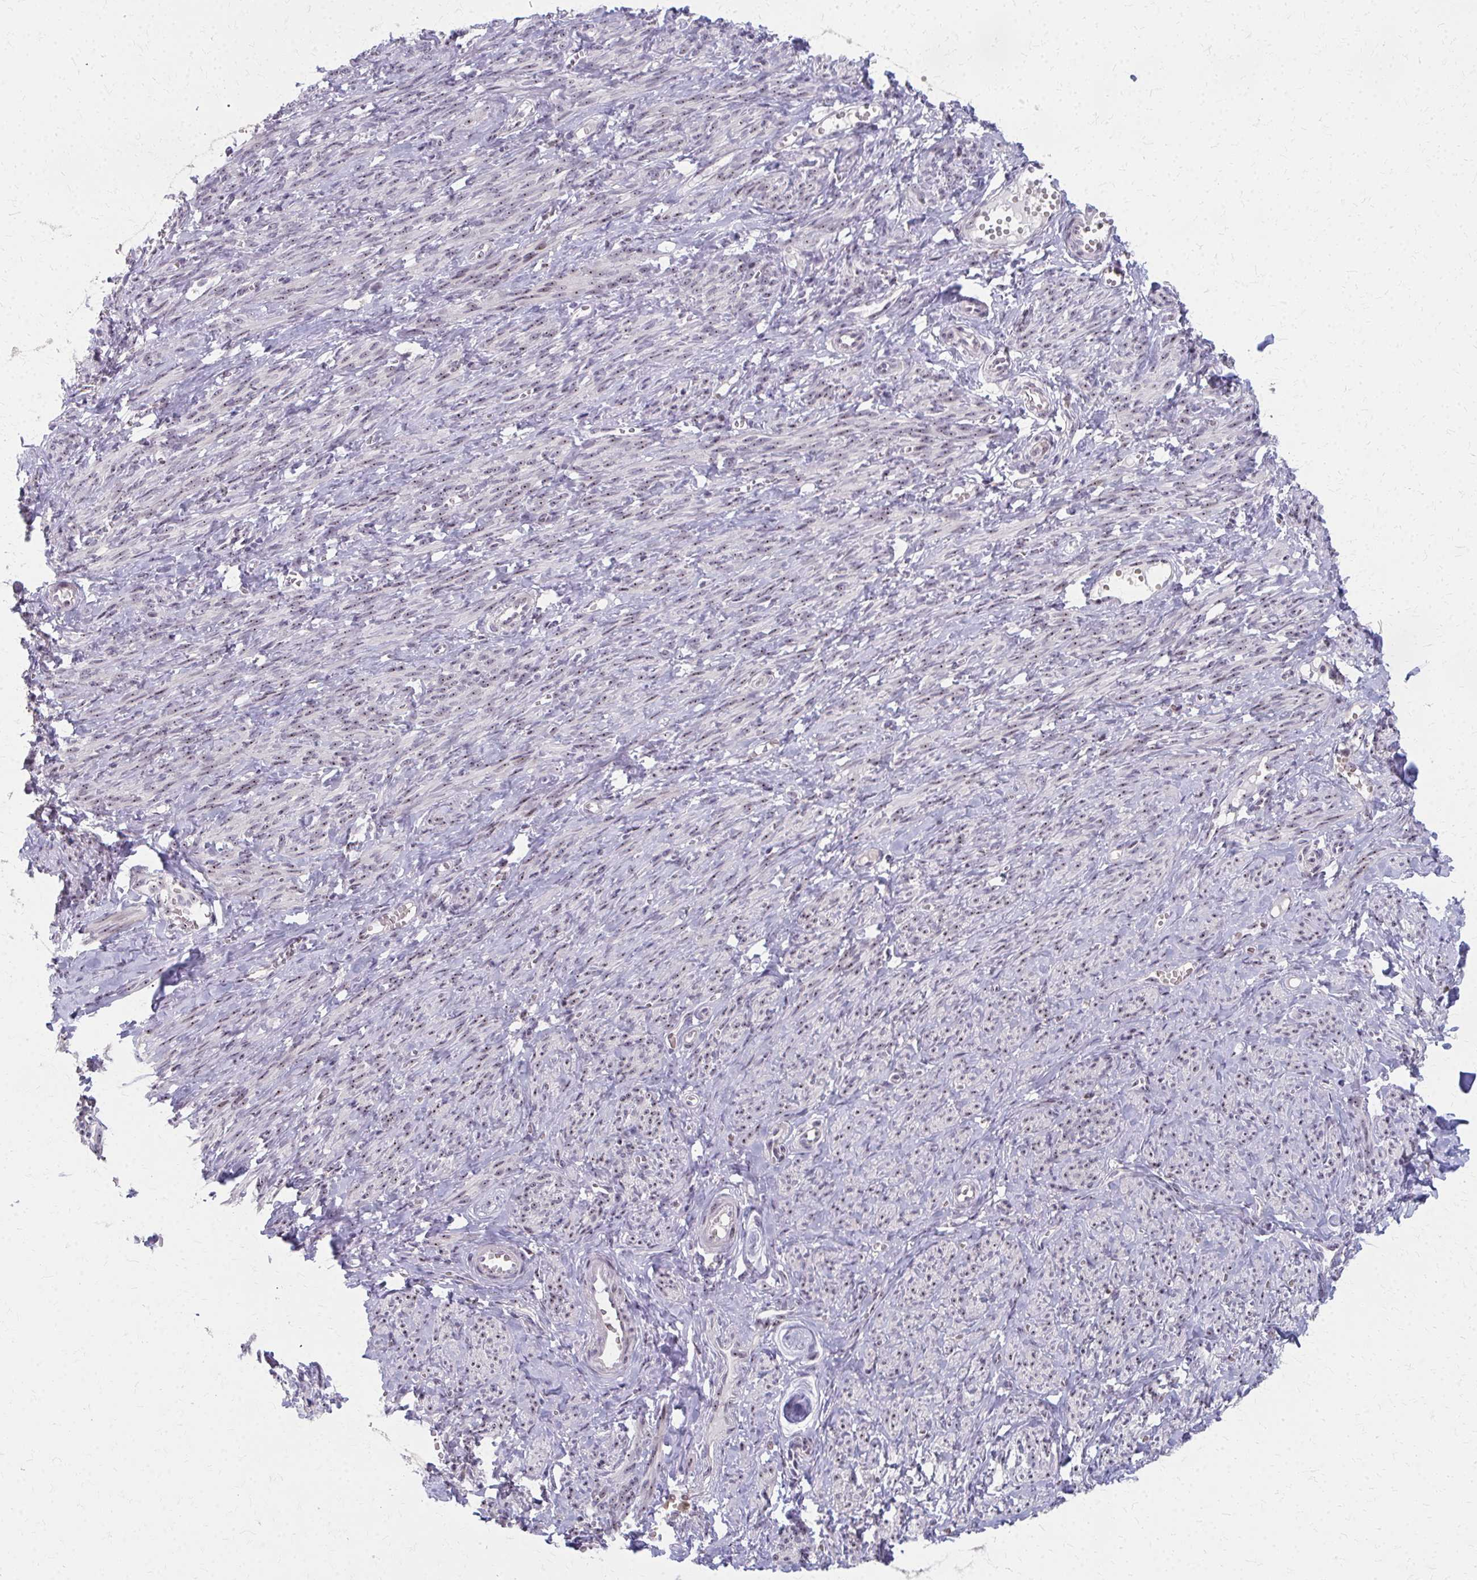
{"staining": {"intensity": "moderate", "quantity": "25%-75%", "location": "nuclear"}, "tissue": "smooth muscle", "cell_type": "Smooth muscle cells", "image_type": "normal", "snomed": [{"axis": "morphology", "description": "Normal tissue, NOS"}, {"axis": "topography", "description": "Smooth muscle"}], "caption": "Immunohistochemical staining of benign human smooth muscle displays moderate nuclear protein expression in about 25%-75% of smooth muscle cells. (IHC, brightfield microscopy, high magnification).", "gene": "NUDT16", "patient": {"sex": "female", "age": 65}}